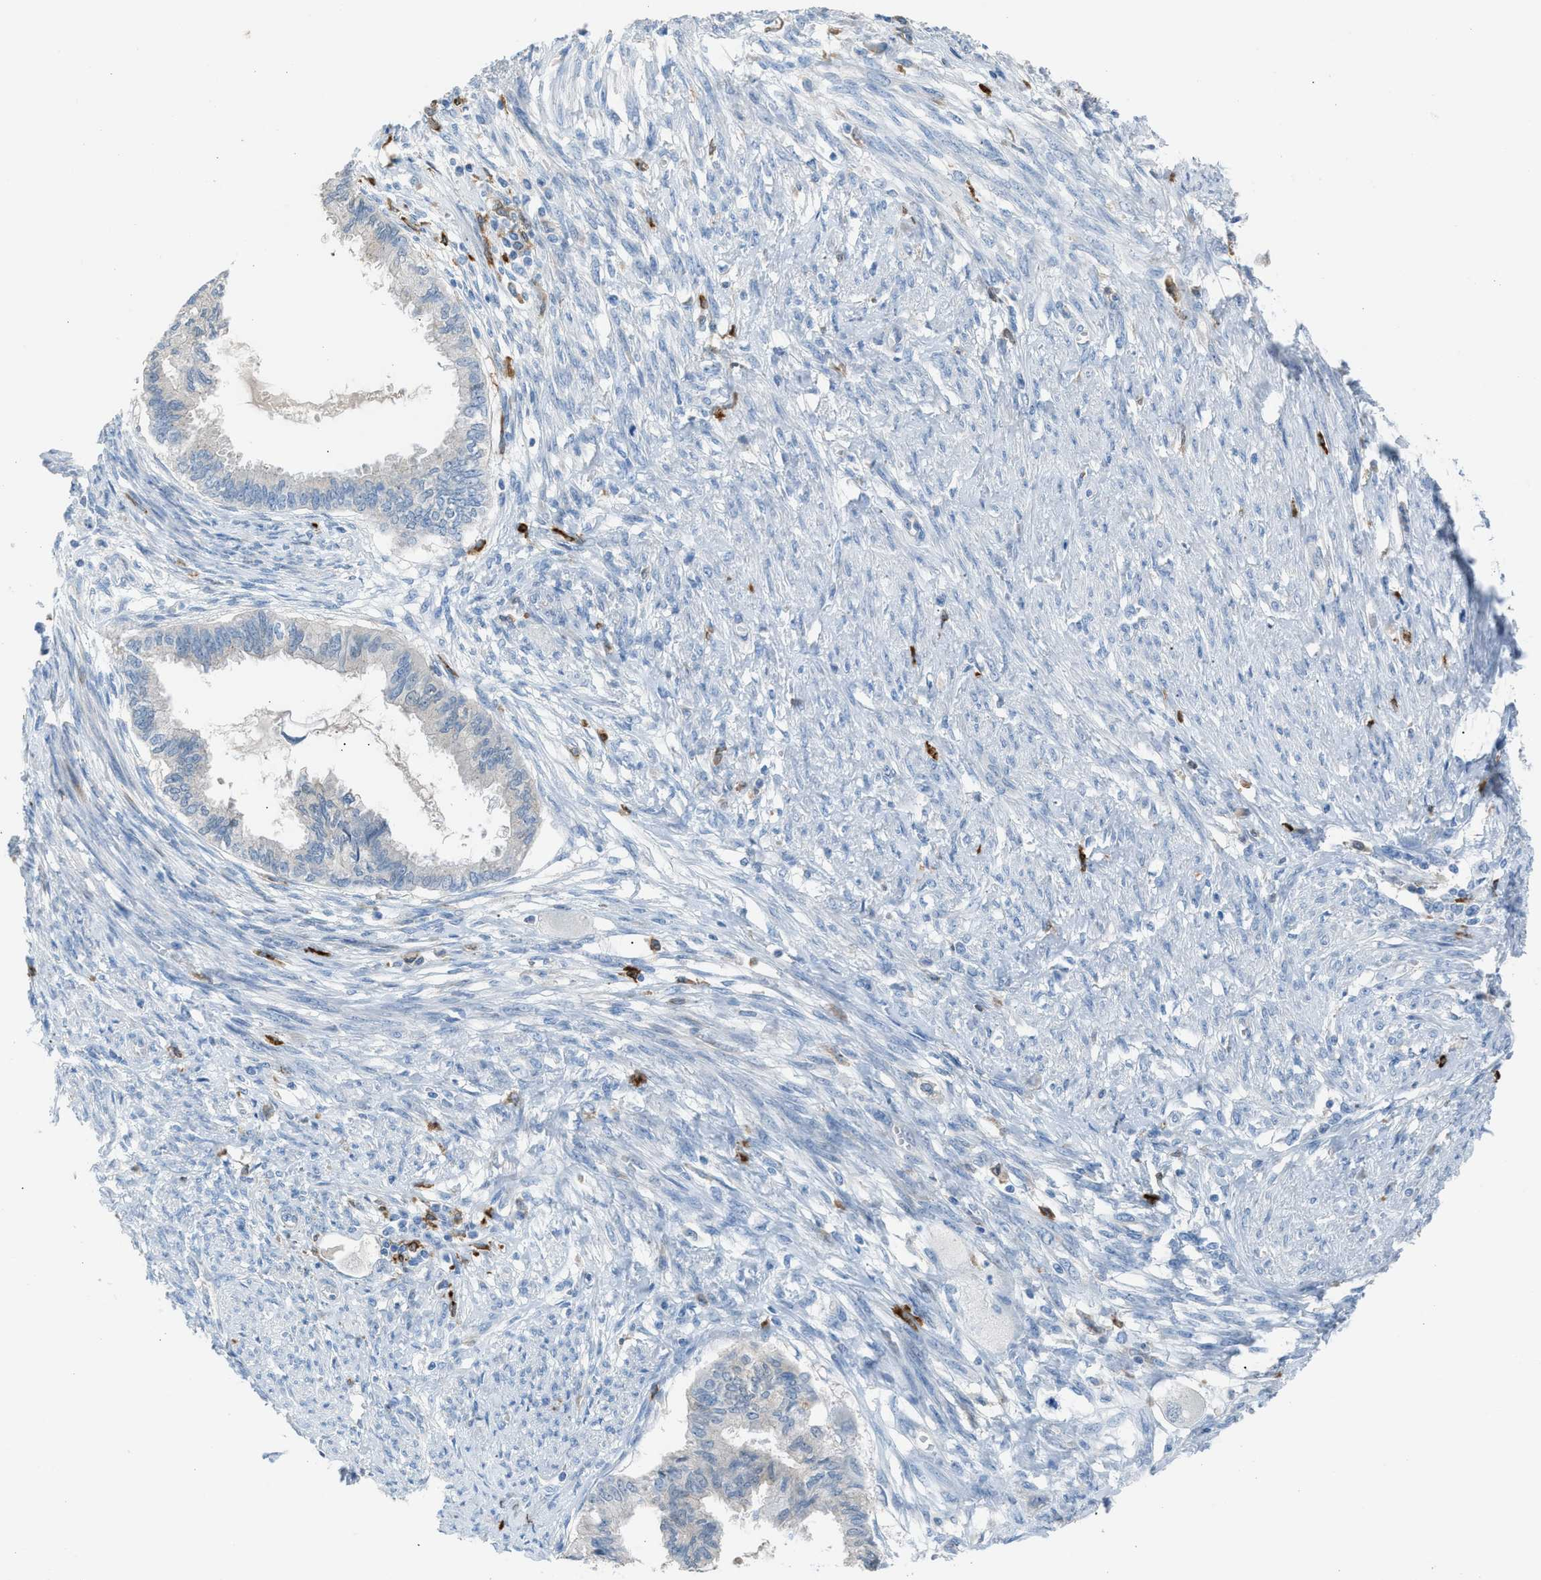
{"staining": {"intensity": "negative", "quantity": "none", "location": "none"}, "tissue": "cervical cancer", "cell_type": "Tumor cells", "image_type": "cancer", "snomed": [{"axis": "morphology", "description": "Normal tissue, NOS"}, {"axis": "morphology", "description": "Adenocarcinoma, NOS"}, {"axis": "topography", "description": "Cervix"}, {"axis": "topography", "description": "Endometrium"}], "caption": "DAB immunohistochemical staining of cervical cancer displays no significant positivity in tumor cells.", "gene": "CLEC10A", "patient": {"sex": "female", "age": 86}}